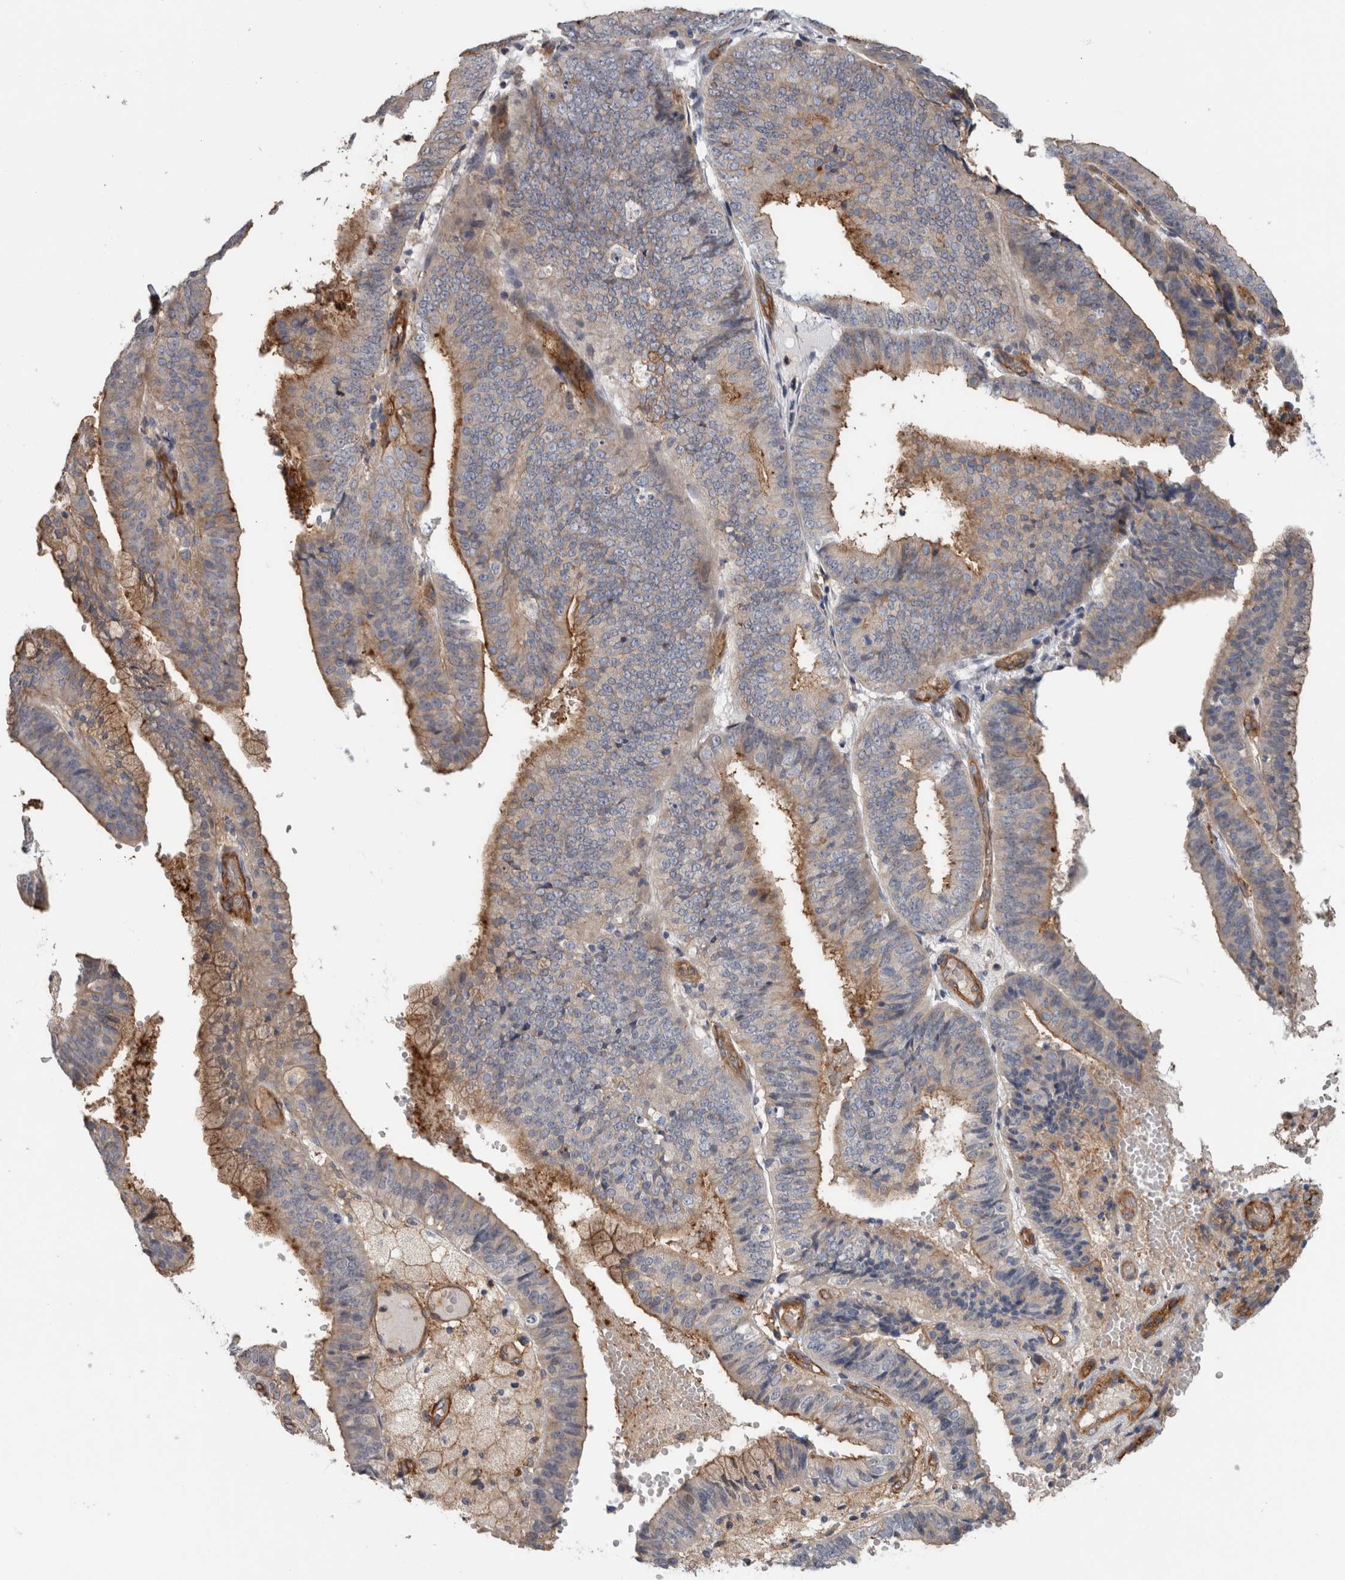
{"staining": {"intensity": "moderate", "quantity": "25%-75%", "location": "cytoplasmic/membranous"}, "tissue": "endometrial cancer", "cell_type": "Tumor cells", "image_type": "cancer", "snomed": [{"axis": "morphology", "description": "Adenocarcinoma, NOS"}, {"axis": "topography", "description": "Endometrium"}], "caption": "Immunohistochemical staining of human adenocarcinoma (endometrial) reveals medium levels of moderate cytoplasmic/membranous protein positivity in approximately 25%-75% of tumor cells.", "gene": "CD59", "patient": {"sex": "female", "age": 63}}